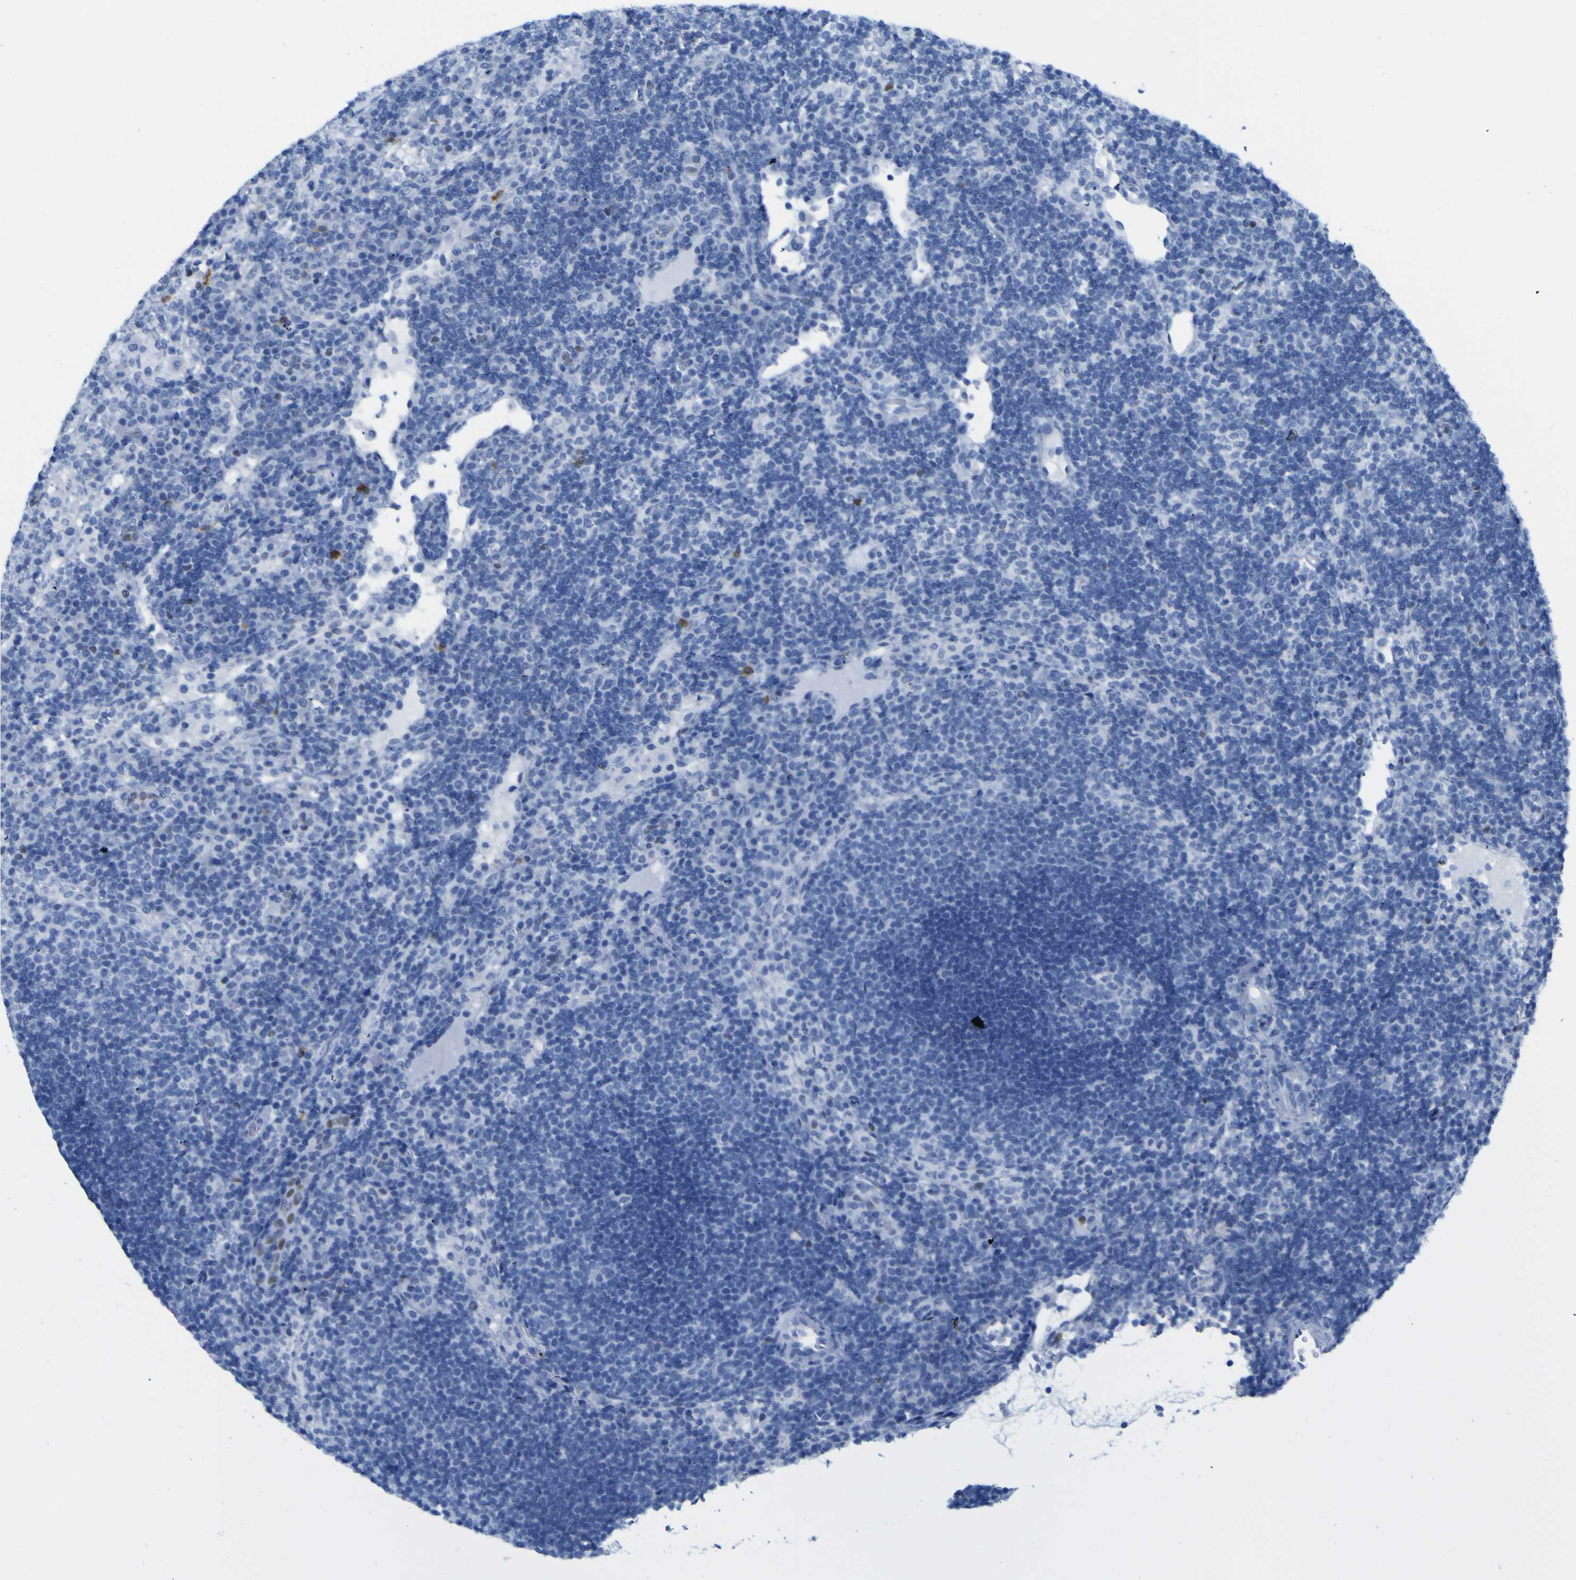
{"staining": {"intensity": "negative", "quantity": "none", "location": "none"}, "tissue": "lymph node", "cell_type": "Germinal center cells", "image_type": "normal", "snomed": [{"axis": "morphology", "description": "Normal tissue, NOS"}, {"axis": "topography", "description": "Lymph node"}], "caption": "High power microscopy image of an IHC micrograph of unremarkable lymph node, revealing no significant expression in germinal center cells.", "gene": "DACH1", "patient": {"sex": "female", "age": 53}}